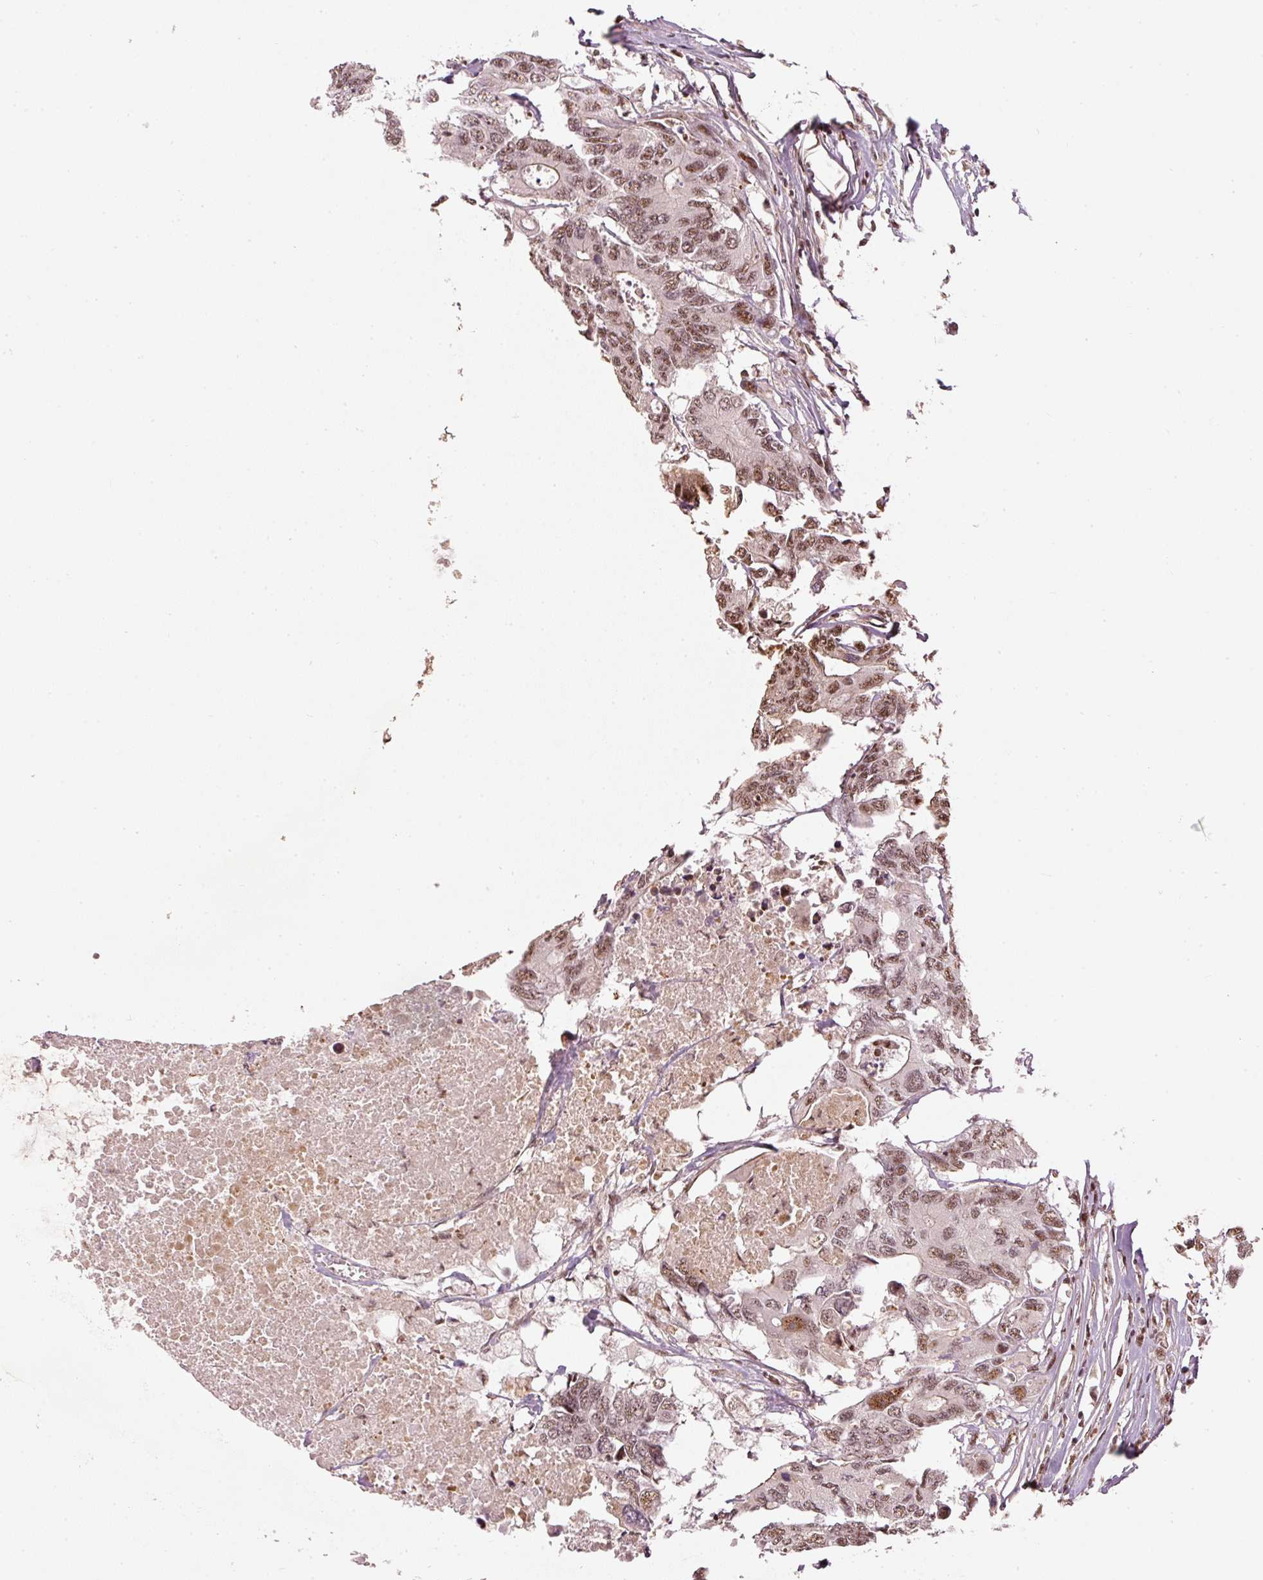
{"staining": {"intensity": "moderate", "quantity": ">75%", "location": "nuclear"}, "tissue": "colorectal cancer", "cell_type": "Tumor cells", "image_type": "cancer", "snomed": [{"axis": "morphology", "description": "Adenocarcinoma, NOS"}, {"axis": "topography", "description": "Colon"}], "caption": "Colorectal adenocarcinoma stained with a brown dye reveals moderate nuclear positive positivity in about >75% of tumor cells.", "gene": "THOC6", "patient": {"sex": "male", "age": 71}}